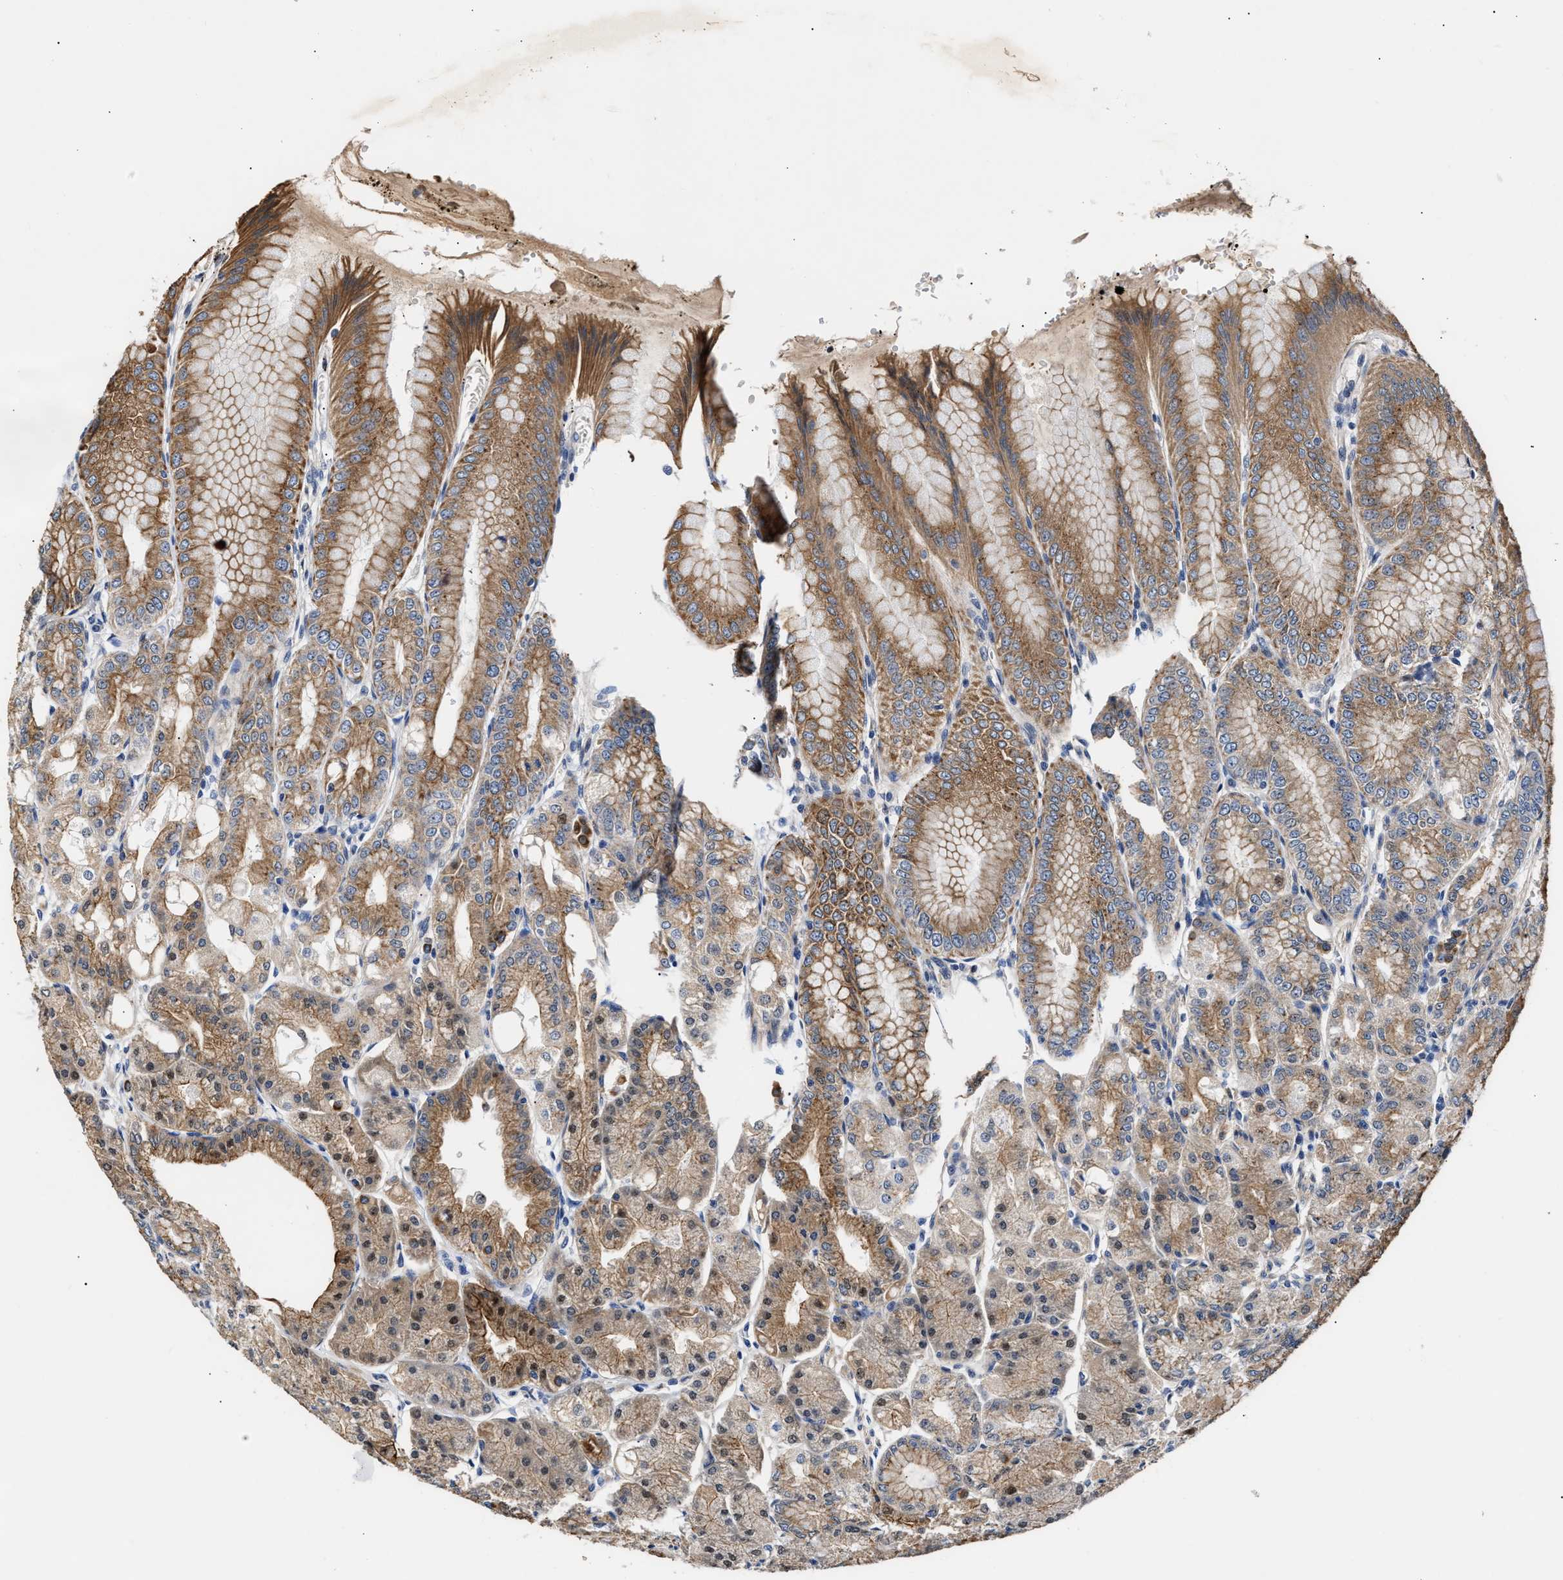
{"staining": {"intensity": "moderate", "quantity": "25%-75%", "location": "cytoplasmic/membranous"}, "tissue": "stomach", "cell_type": "Glandular cells", "image_type": "normal", "snomed": [{"axis": "morphology", "description": "Normal tissue, NOS"}, {"axis": "topography", "description": "Stomach, lower"}], "caption": "Glandular cells demonstrate medium levels of moderate cytoplasmic/membranous expression in about 25%-75% of cells in benign stomach. (Brightfield microscopy of DAB IHC at high magnification).", "gene": "CCDC146", "patient": {"sex": "male", "age": 71}}